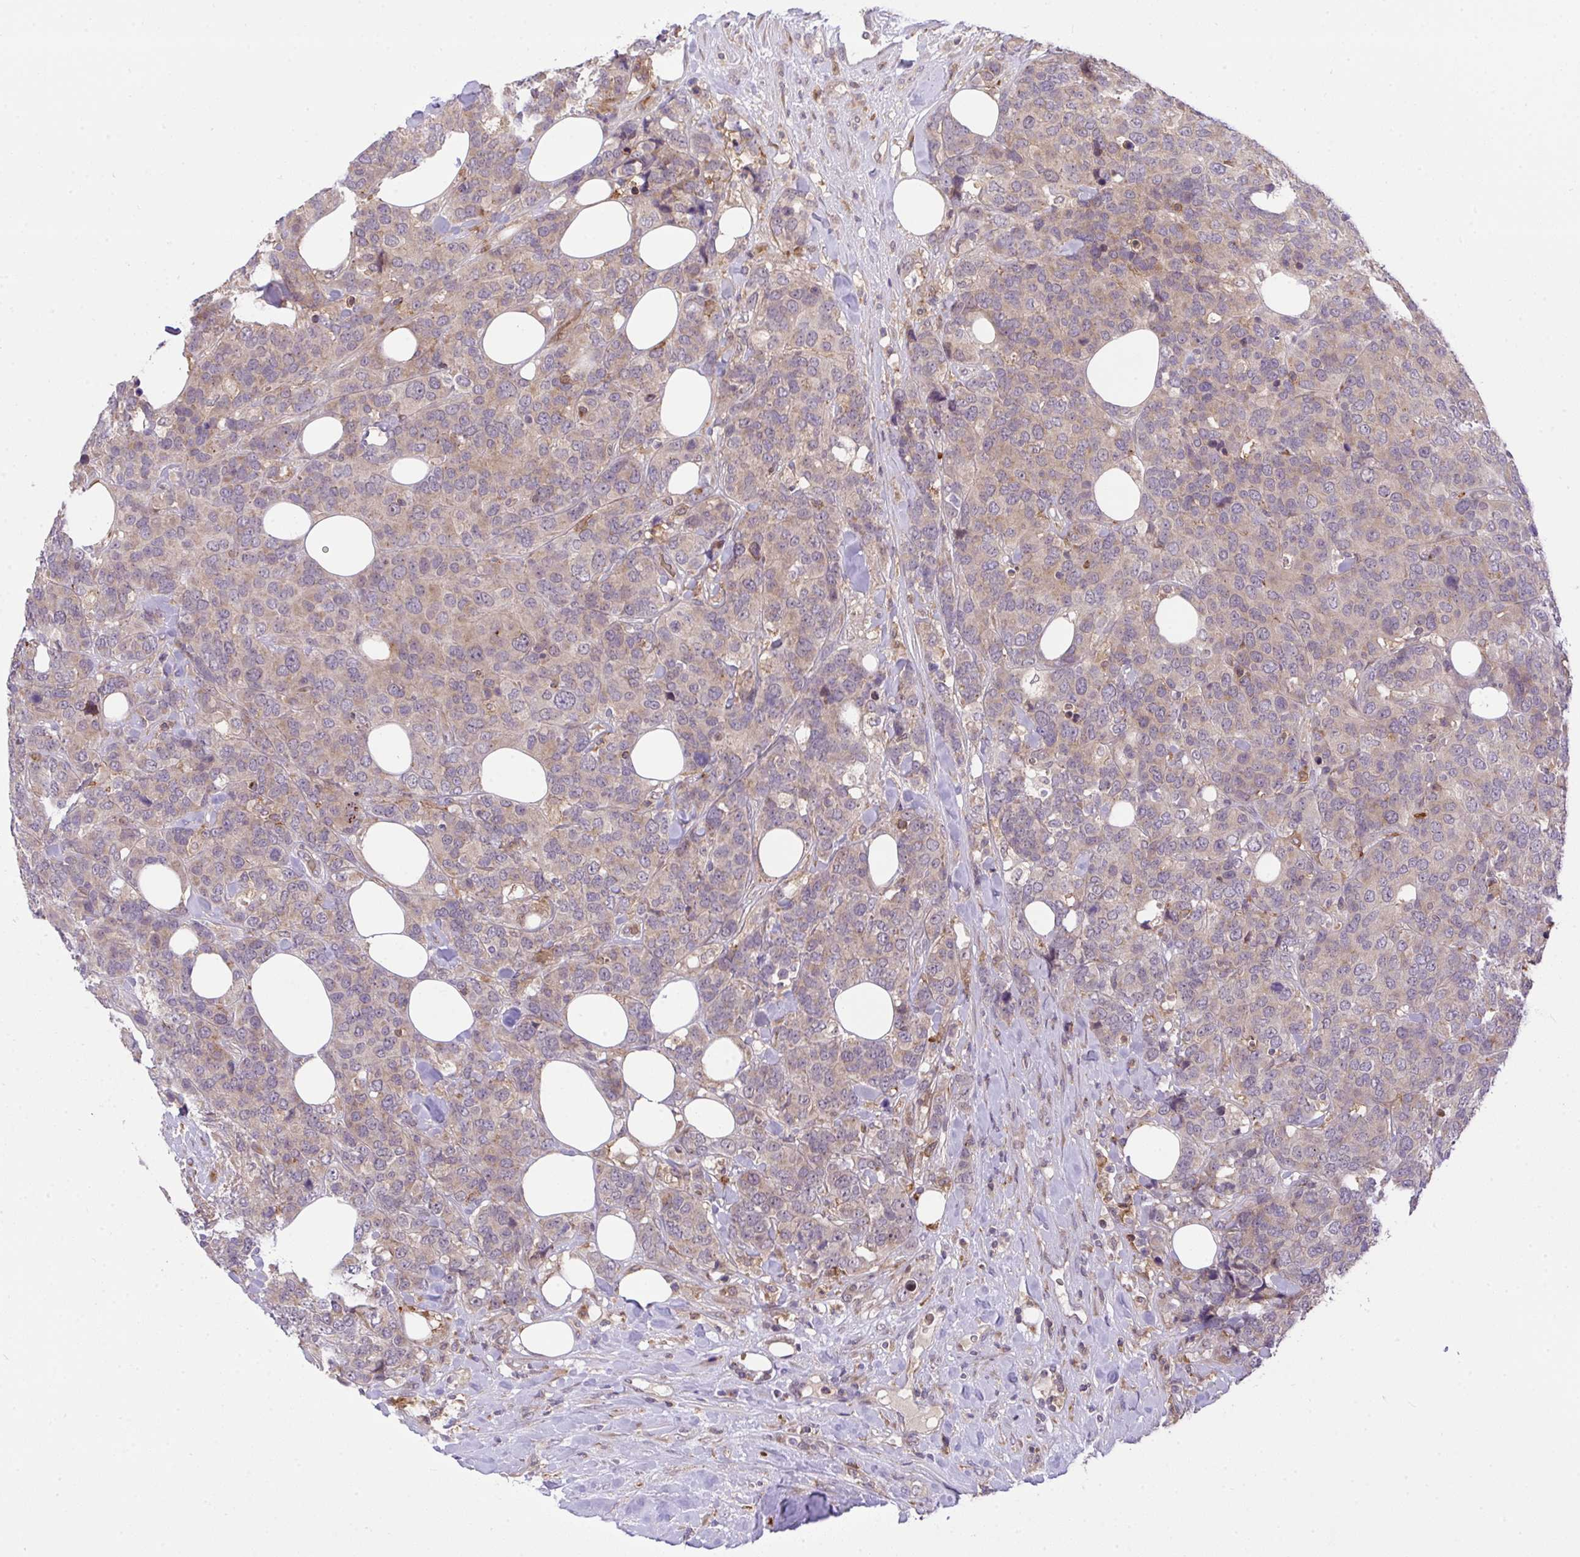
{"staining": {"intensity": "weak", "quantity": "25%-75%", "location": "cytoplasmic/membranous"}, "tissue": "breast cancer", "cell_type": "Tumor cells", "image_type": "cancer", "snomed": [{"axis": "morphology", "description": "Lobular carcinoma"}, {"axis": "topography", "description": "Breast"}], "caption": "IHC histopathology image of neoplastic tissue: breast lobular carcinoma stained using immunohistochemistry (IHC) shows low levels of weak protein expression localized specifically in the cytoplasmic/membranous of tumor cells, appearing as a cytoplasmic/membranous brown color.", "gene": "SLC9A6", "patient": {"sex": "female", "age": 59}}